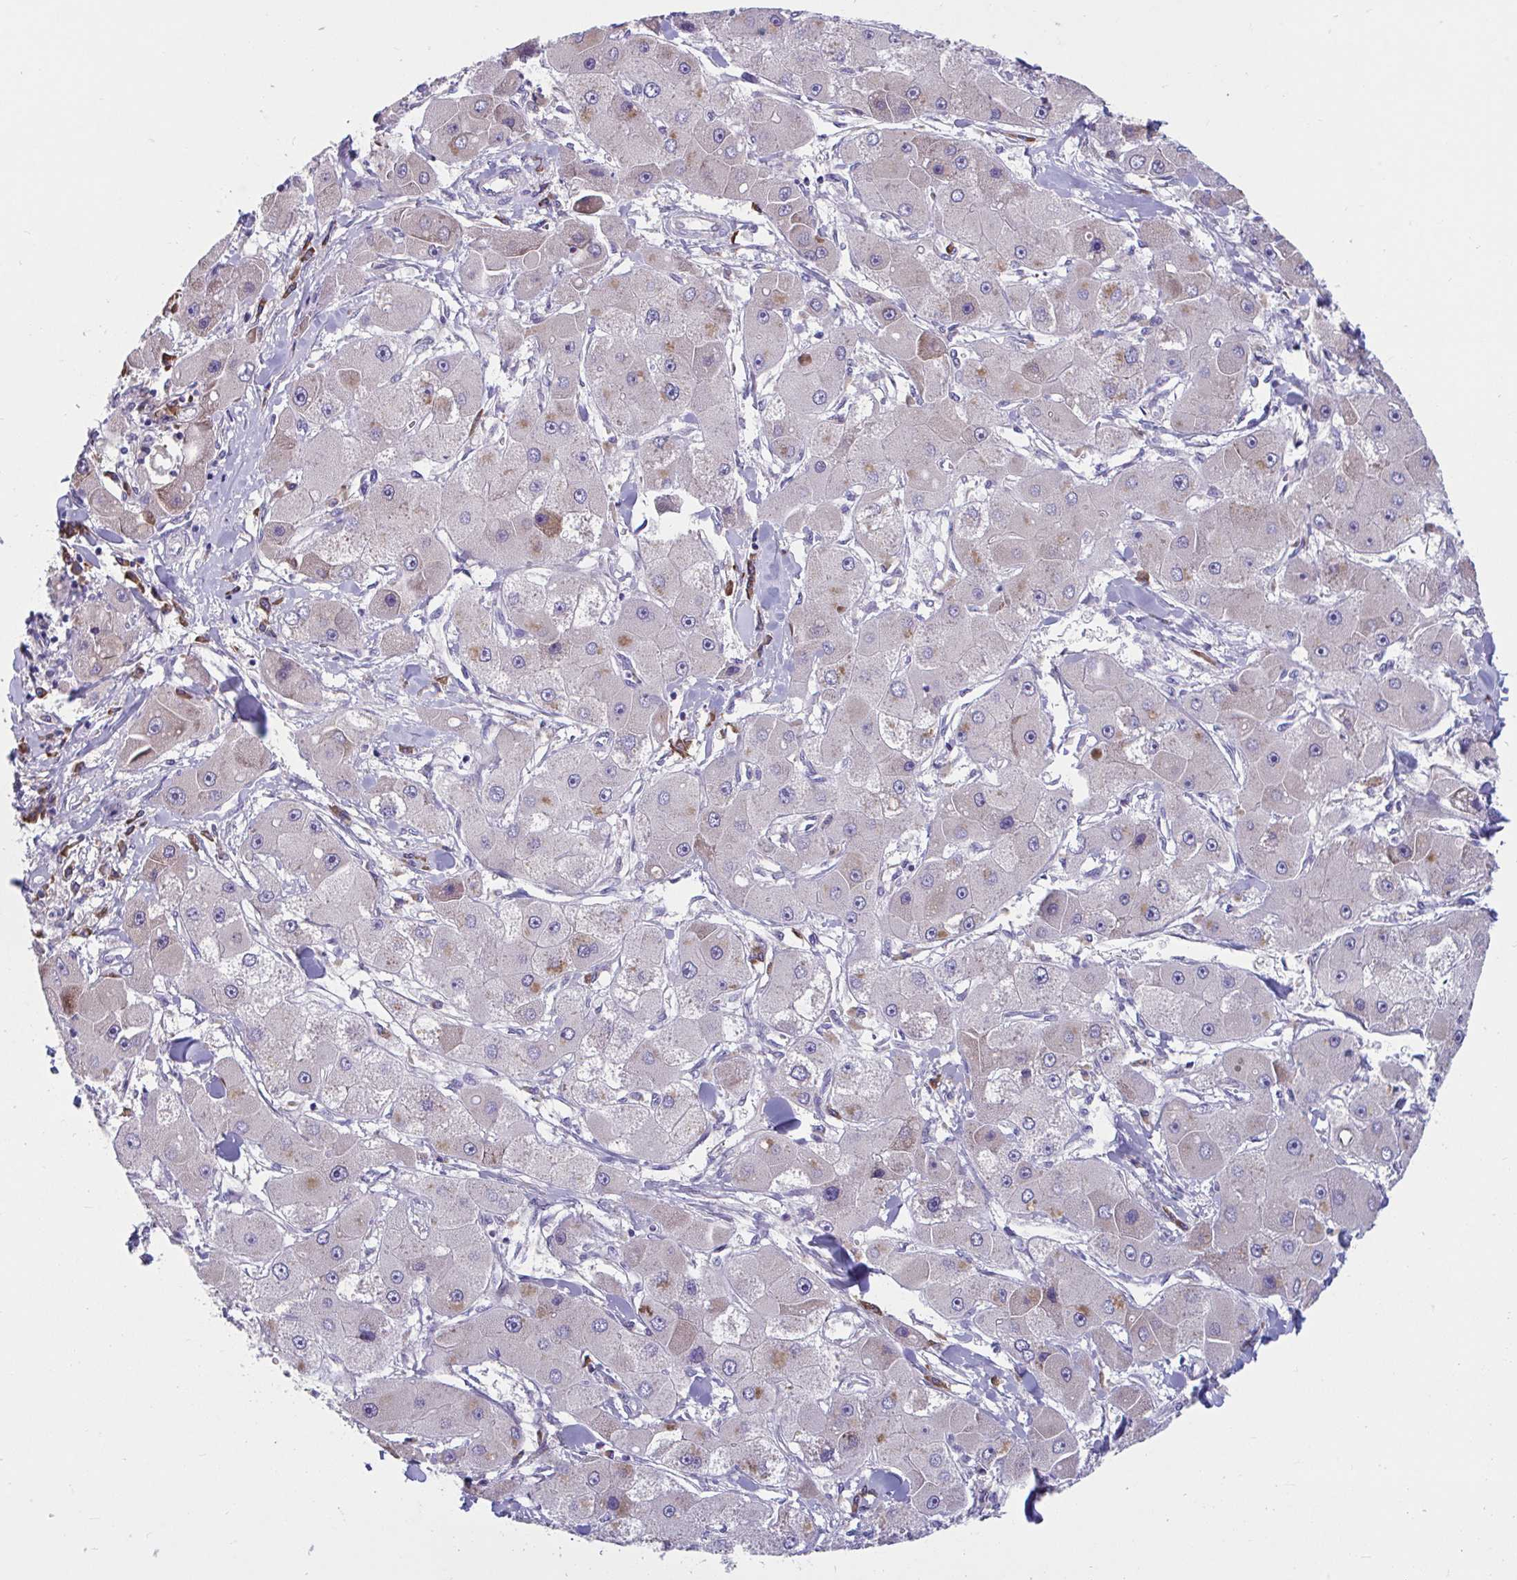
{"staining": {"intensity": "weak", "quantity": "<25%", "location": "cytoplasmic/membranous"}, "tissue": "liver cancer", "cell_type": "Tumor cells", "image_type": "cancer", "snomed": [{"axis": "morphology", "description": "Carcinoma, Hepatocellular, NOS"}, {"axis": "topography", "description": "Liver"}], "caption": "A high-resolution histopathology image shows immunohistochemistry (IHC) staining of liver hepatocellular carcinoma, which shows no significant expression in tumor cells.", "gene": "WBP1", "patient": {"sex": "male", "age": 24}}